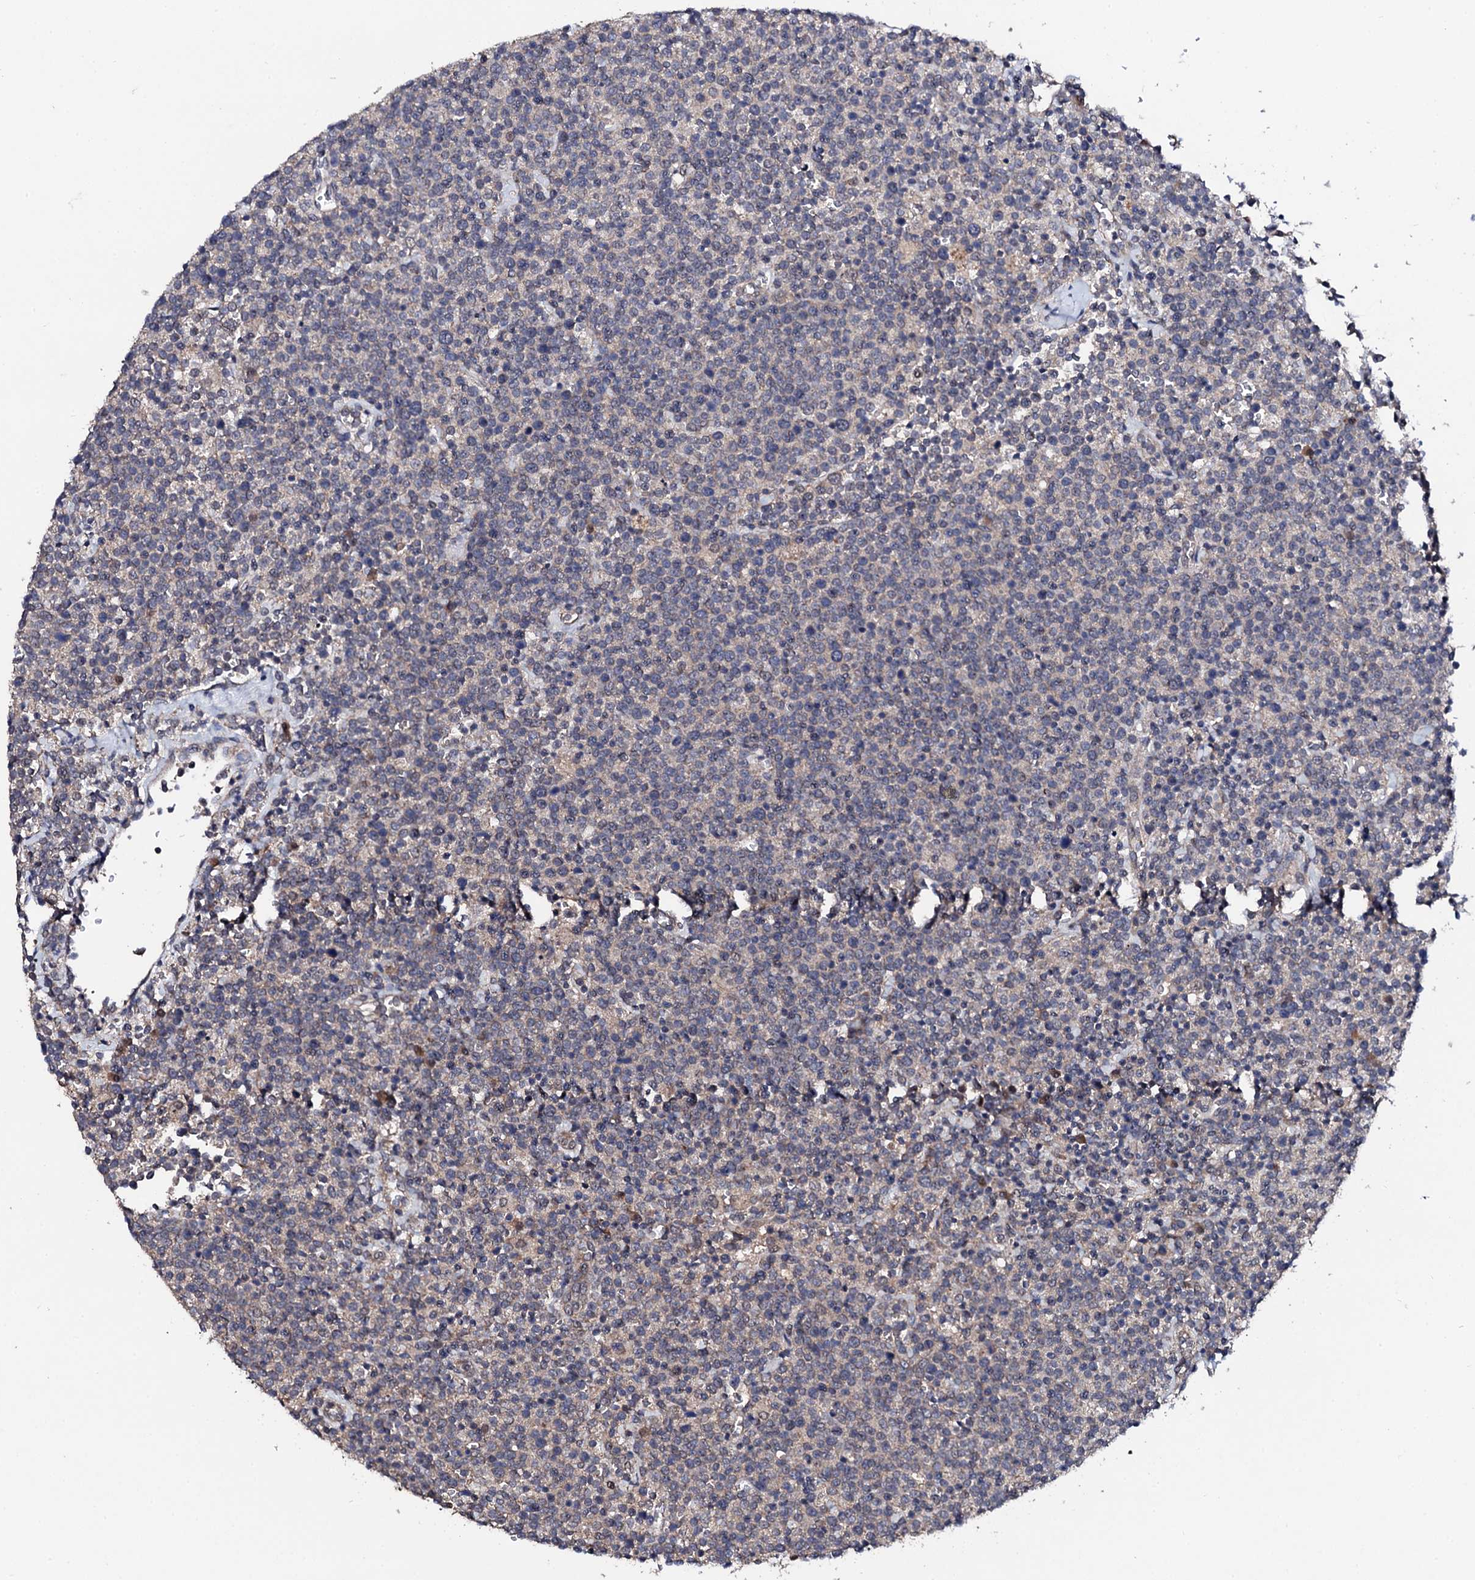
{"staining": {"intensity": "negative", "quantity": "none", "location": "none"}, "tissue": "lymphoma", "cell_type": "Tumor cells", "image_type": "cancer", "snomed": [{"axis": "morphology", "description": "Malignant lymphoma, non-Hodgkin's type, High grade"}, {"axis": "topography", "description": "Lymph node"}], "caption": "Human malignant lymphoma, non-Hodgkin's type (high-grade) stained for a protein using immunohistochemistry displays no positivity in tumor cells.", "gene": "IP6K1", "patient": {"sex": "male", "age": 61}}